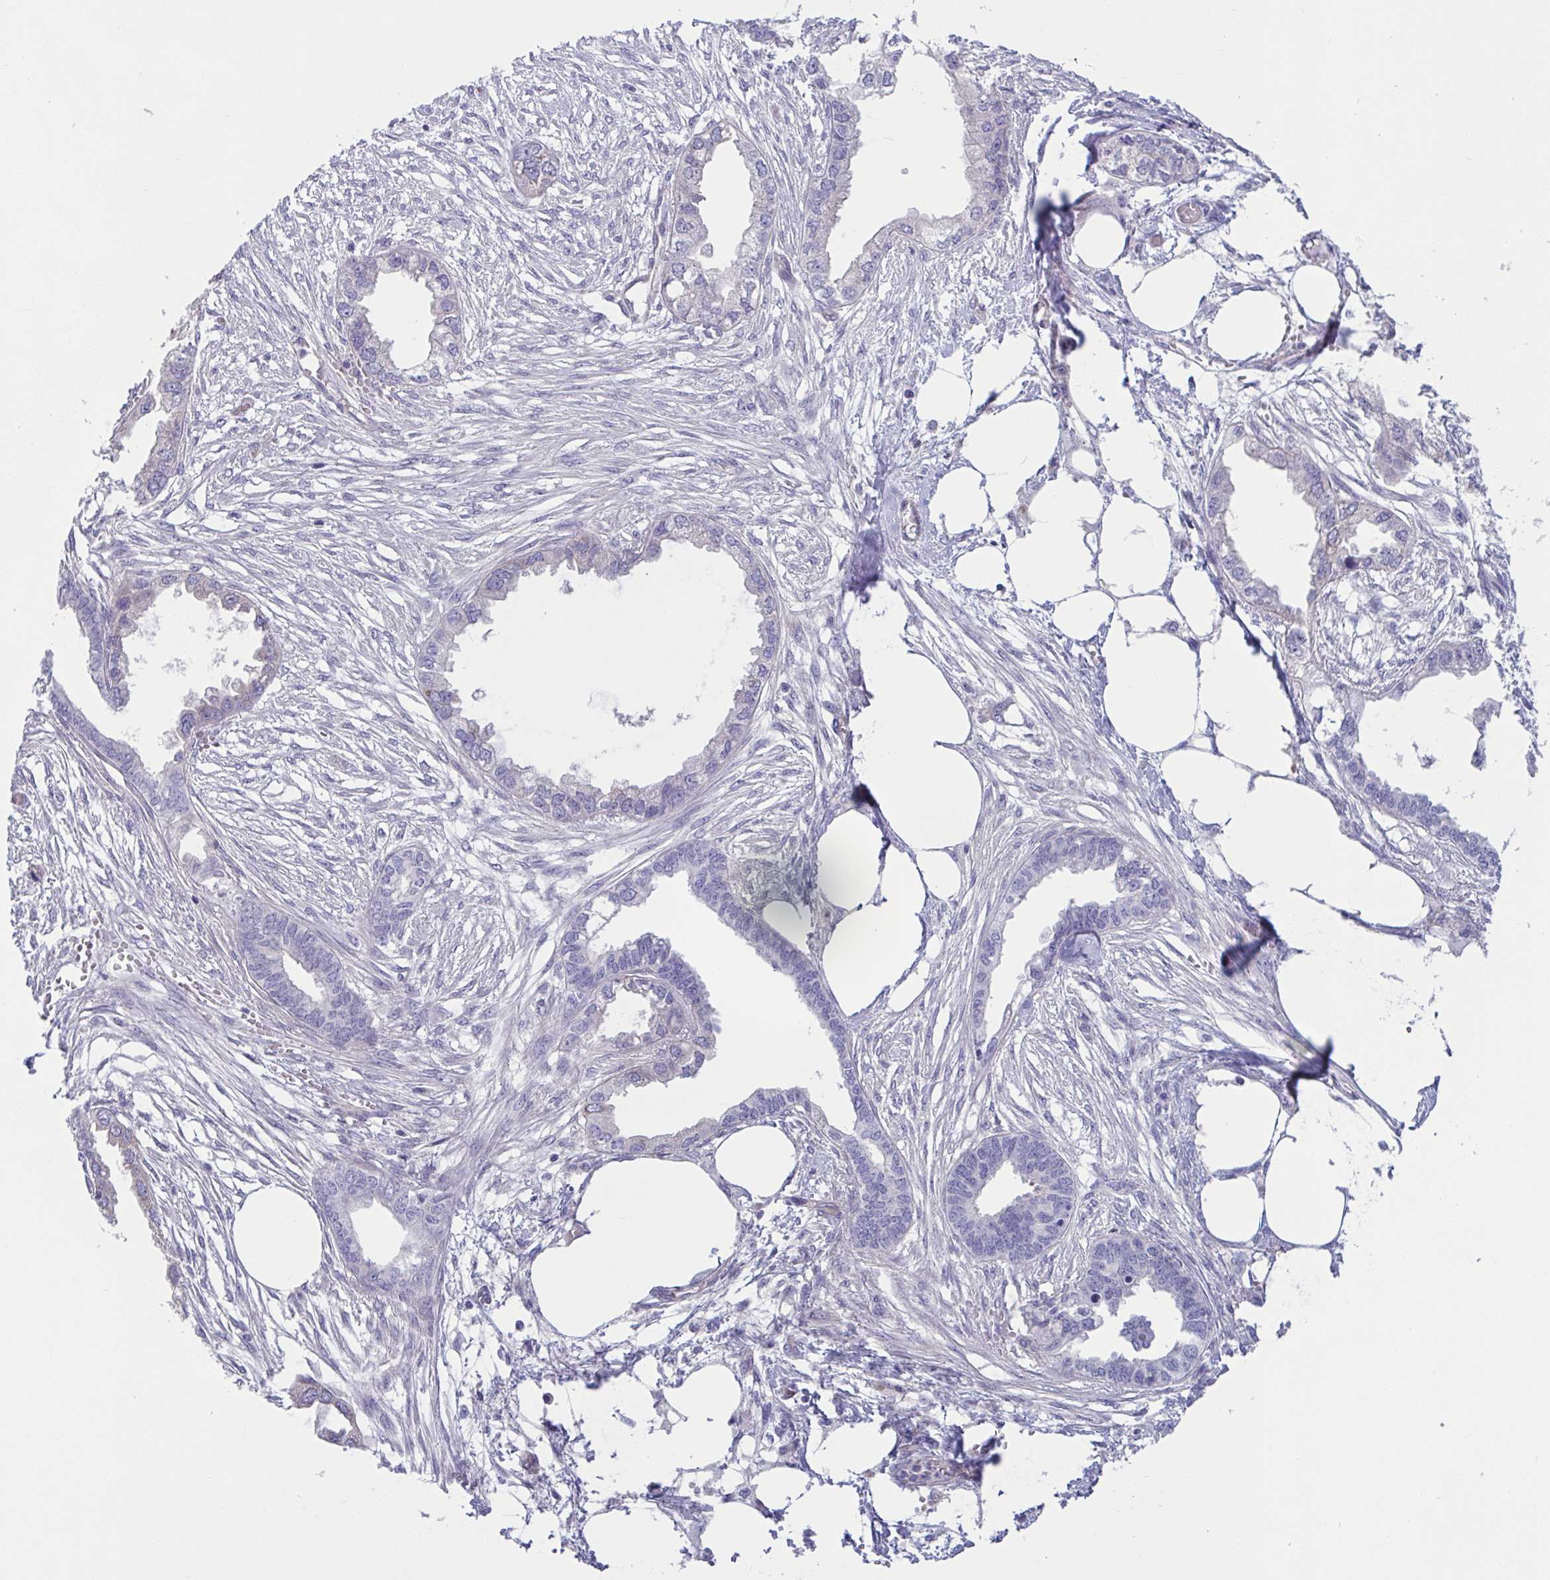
{"staining": {"intensity": "negative", "quantity": "none", "location": "none"}, "tissue": "endometrial cancer", "cell_type": "Tumor cells", "image_type": "cancer", "snomed": [{"axis": "morphology", "description": "Adenocarcinoma, NOS"}, {"axis": "morphology", "description": "Adenocarcinoma, metastatic, NOS"}, {"axis": "topography", "description": "Adipose tissue"}, {"axis": "topography", "description": "Endometrium"}], "caption": "An image of adenocarcinoma (endometrial) stained for a protein reveals no brown staining in tumor cells.", "gene": "TTC7B", "patient": {"sex": "female", "age": 67}}